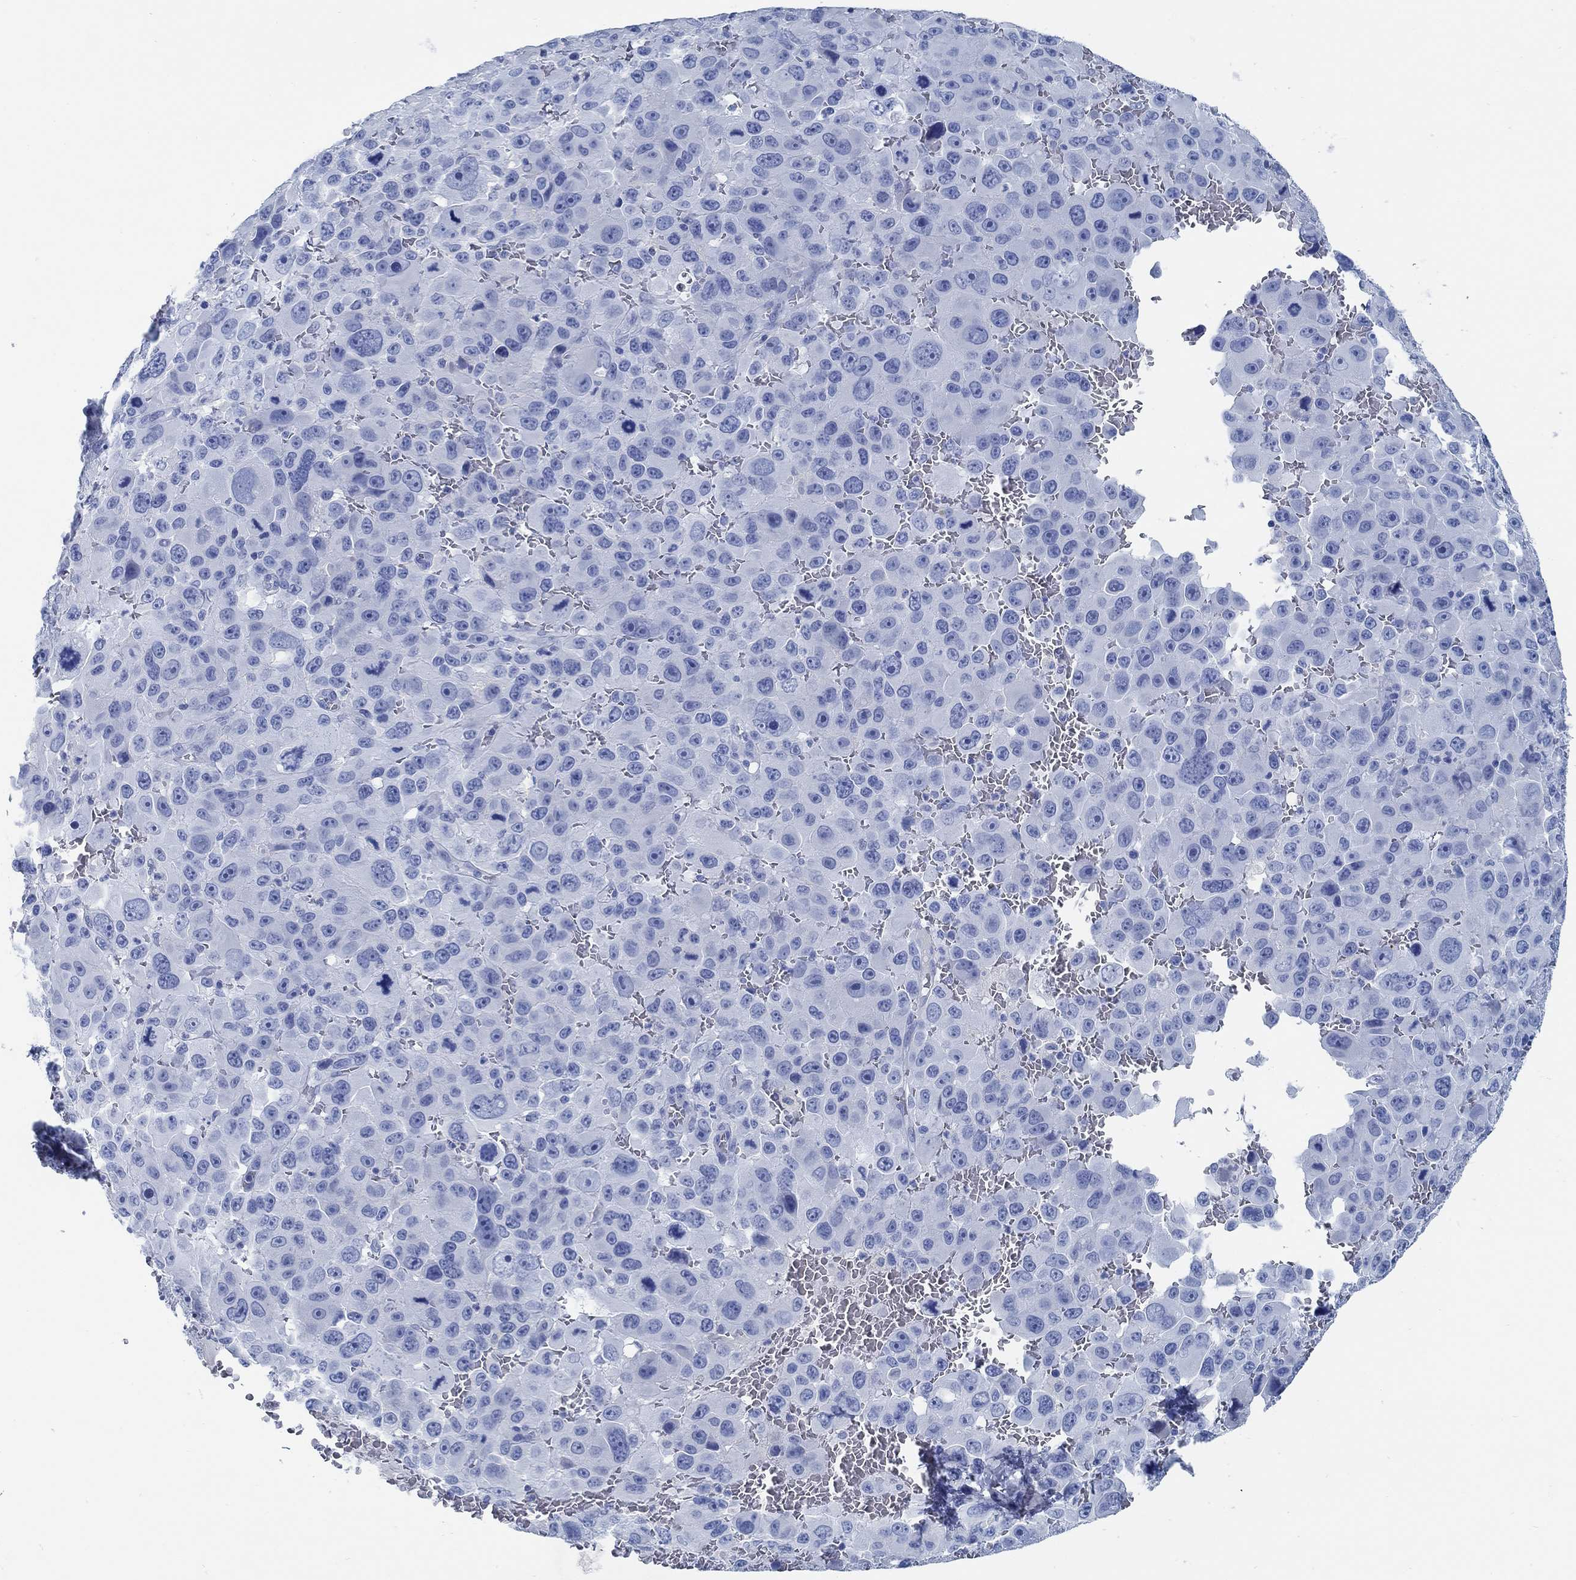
{"staining": {"intensity": "negative", "quantity": "none", "location": "none"}, "tissue": "melanoma", "cell_type": "Tumor cells", "image_type": "cancer", "snomed": [{"axis": "morphology", "description": "Malignant melanoma, NOS"}, {"axis": "topography", "description": "Skin"}], "caption": "A high-resolution photomicrograph shows immunohistochemistry staining of malignant melanoma, which demonstrates no significant positivity in tumor cells.", "gene": "SLC45A1", "patient": {"sex": "female", "age": 91}}